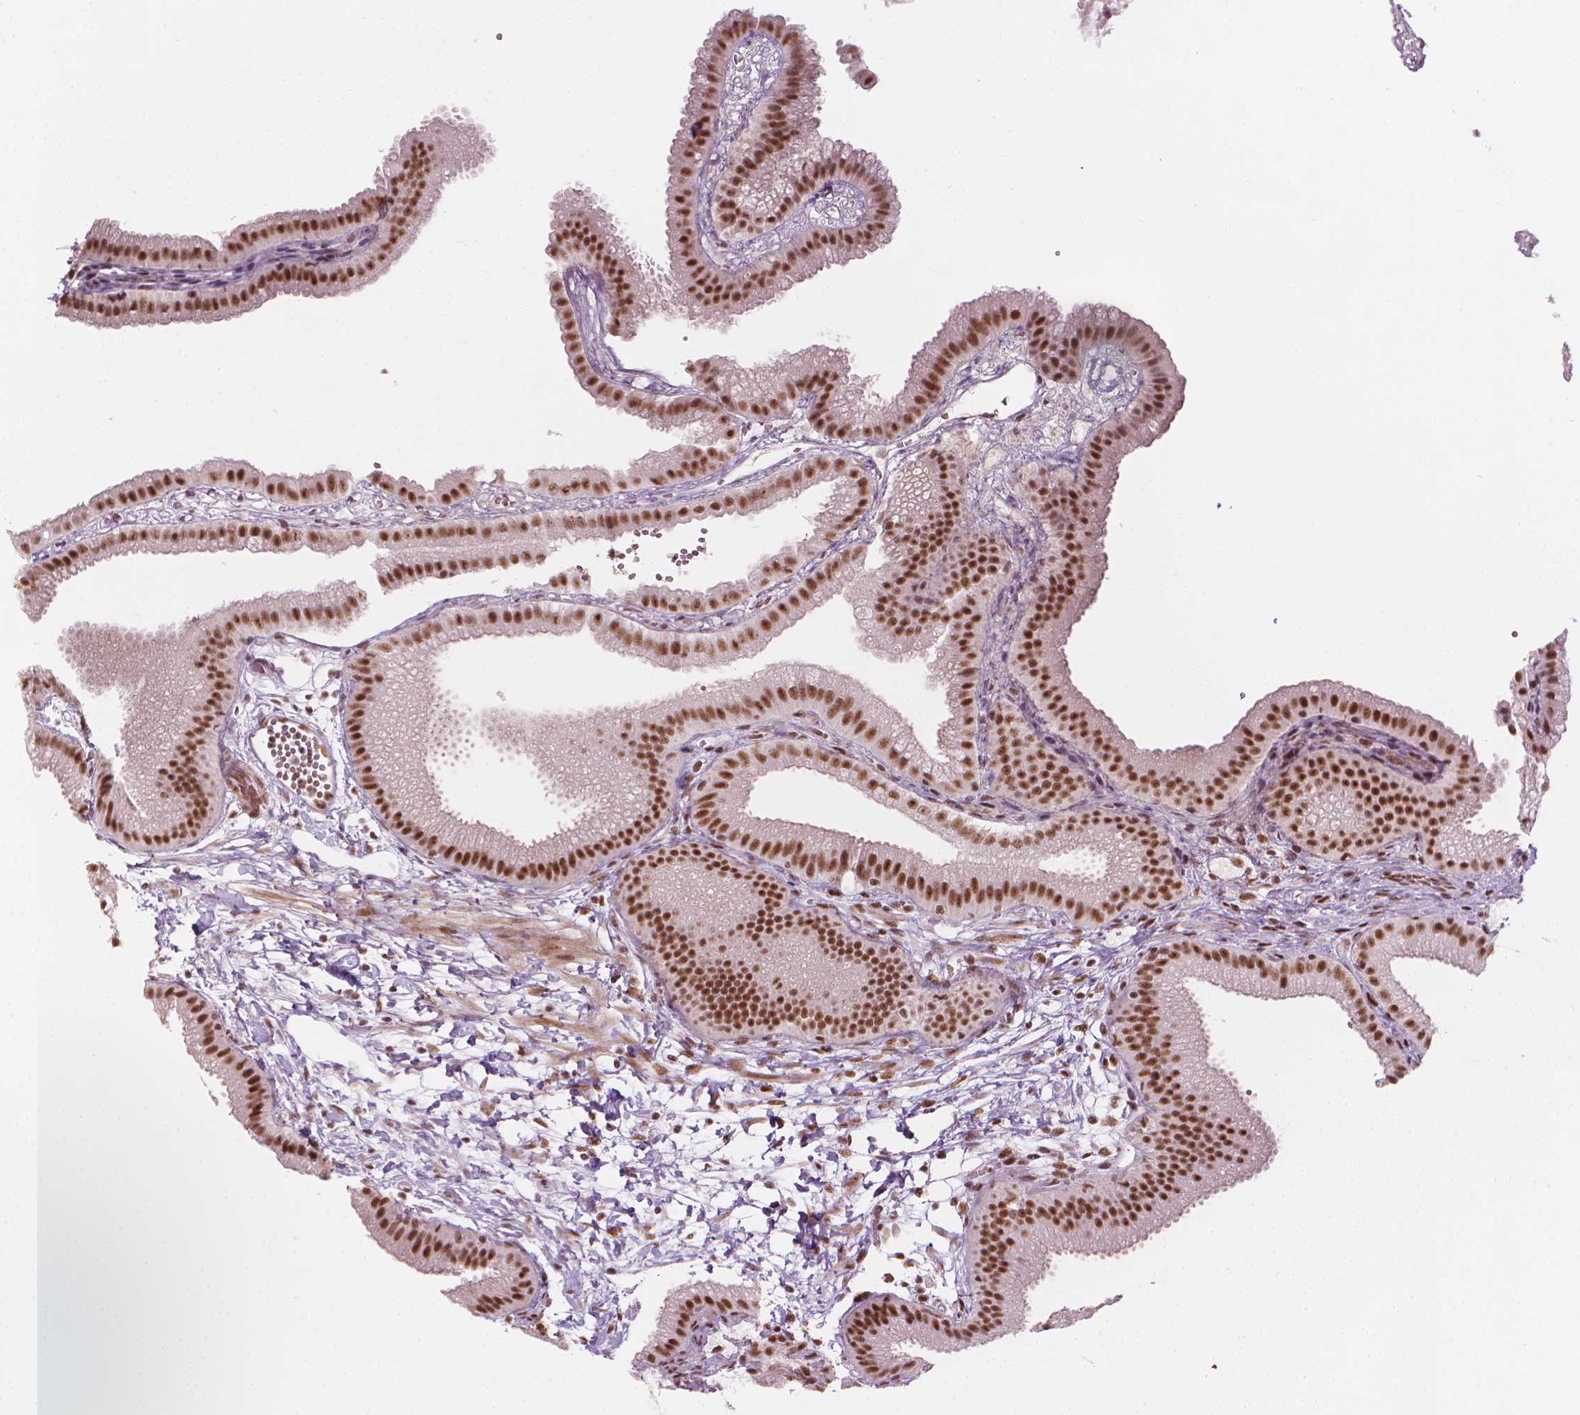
{"staining": {"intensity": "strong", "quantity": ">75%", "location": "nuclear"}, "tissue": "gallbladder", "cell_type": "Glandular cells", "image_type": "normal", "snomed": [{"axis": "morphology", "description": "Normal tissue, NOS"}, {"axis": "topography", "description": "Gallbladder"}], "caption": "A high-resolution histopathology image shows immunohistochemistry staining of unremarkable gallbladder, which demonstrates strong nuclear staining in approximately >75% of glandular cells. (DAB IHC with brightfield microscopy, high magnification).", "gene": "ELF2", "patient": {"sex": "female", "age": 63}}